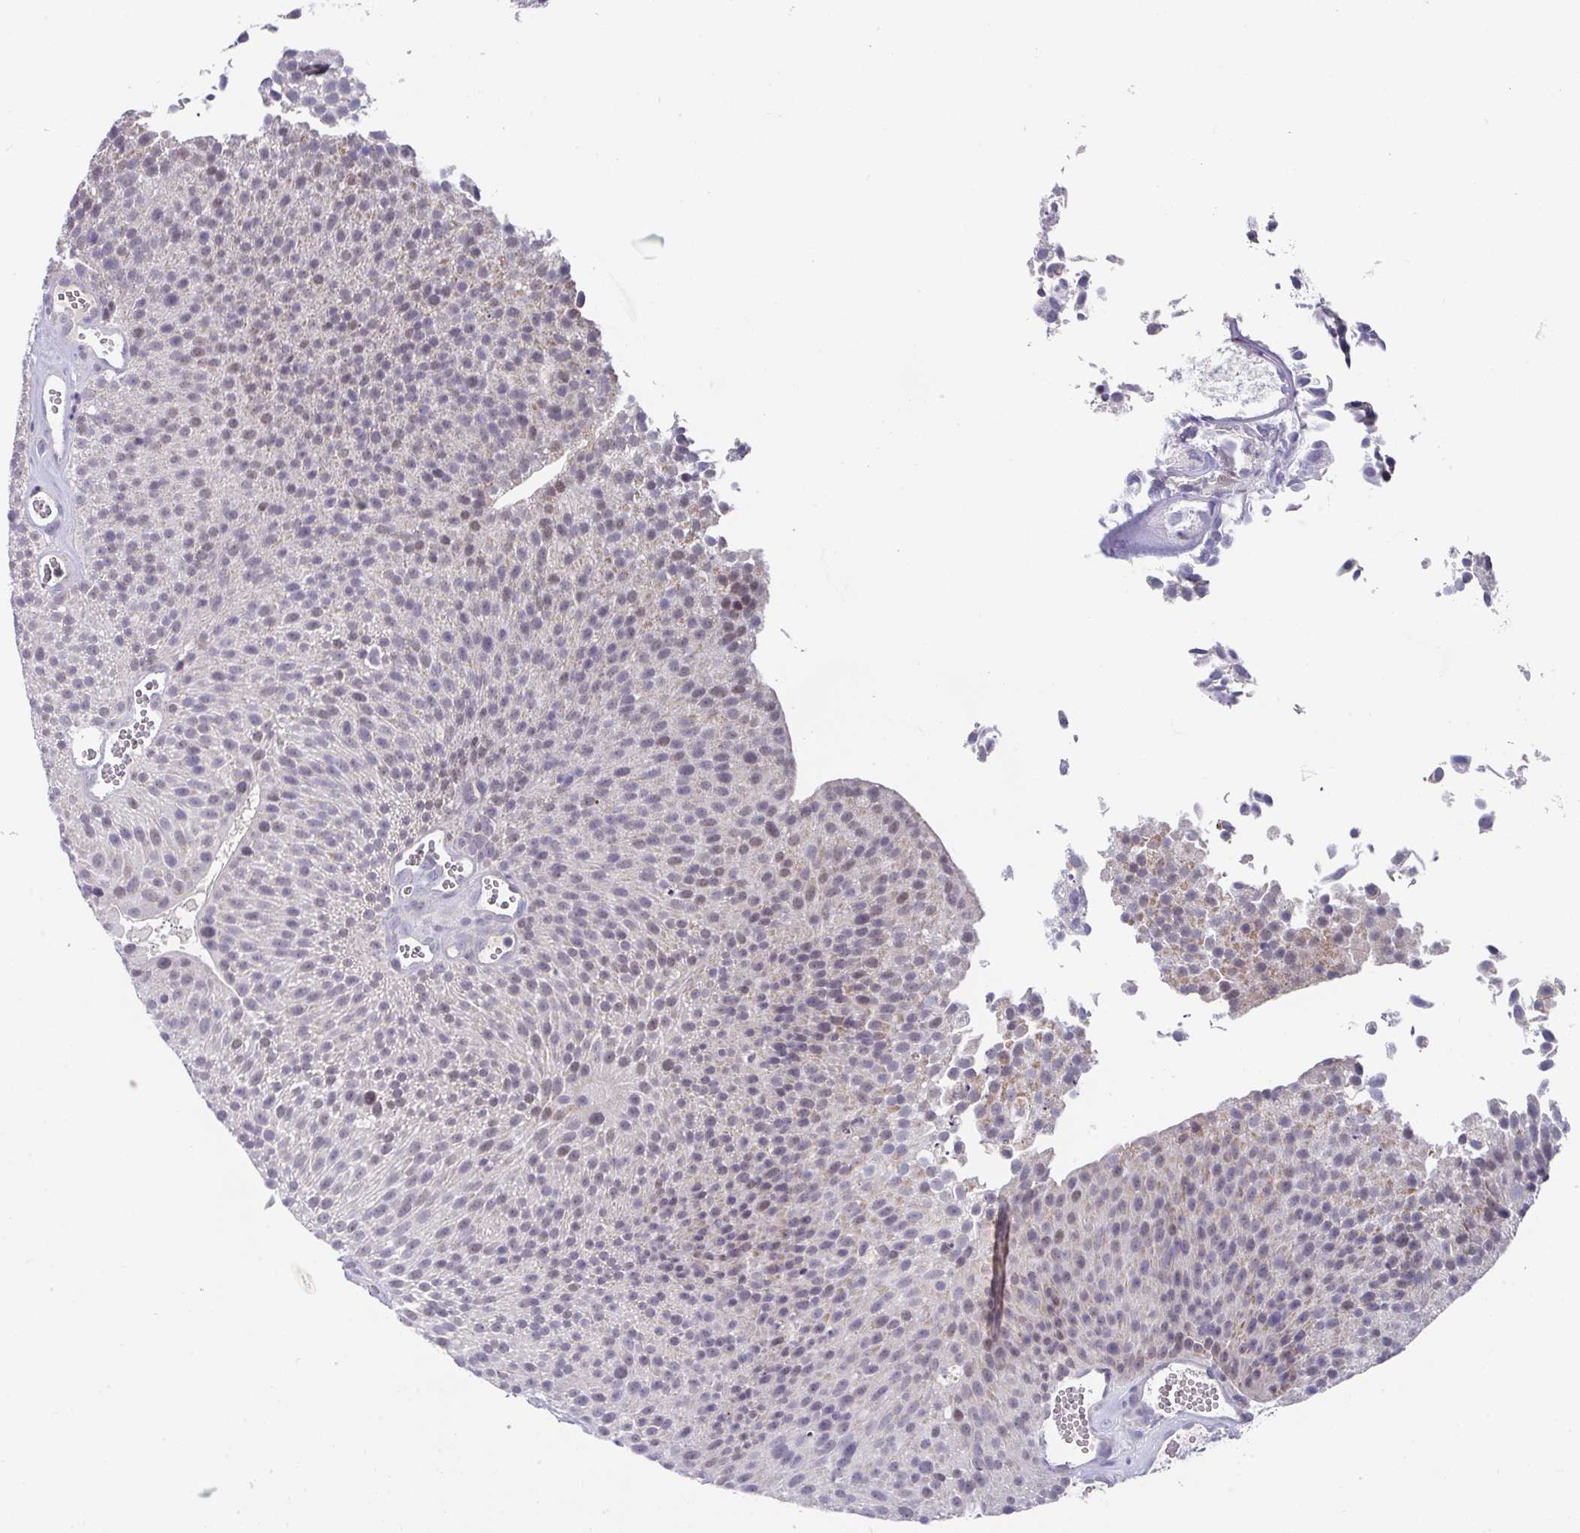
{"staining": {"intensity": "weak", "quantity": "<25%", "location": "cytoplasmic/membranous"}, "tissue": "urothelial cancer", "cell_type": "Tumor cells", "image_type": "cancer", "snomed": [{"axis": "morphology", "description": "Urothelial carcinoma, Low grade"}, {"axis": "topography", "description": "Urinary bladder"}], "caption": "Photomicrograph shows no protein expression in tumor cells of low-grade urothelial carcinoma tissue.", "gene": "CBX7", "patient": {"sex": "female", "age": 79}}